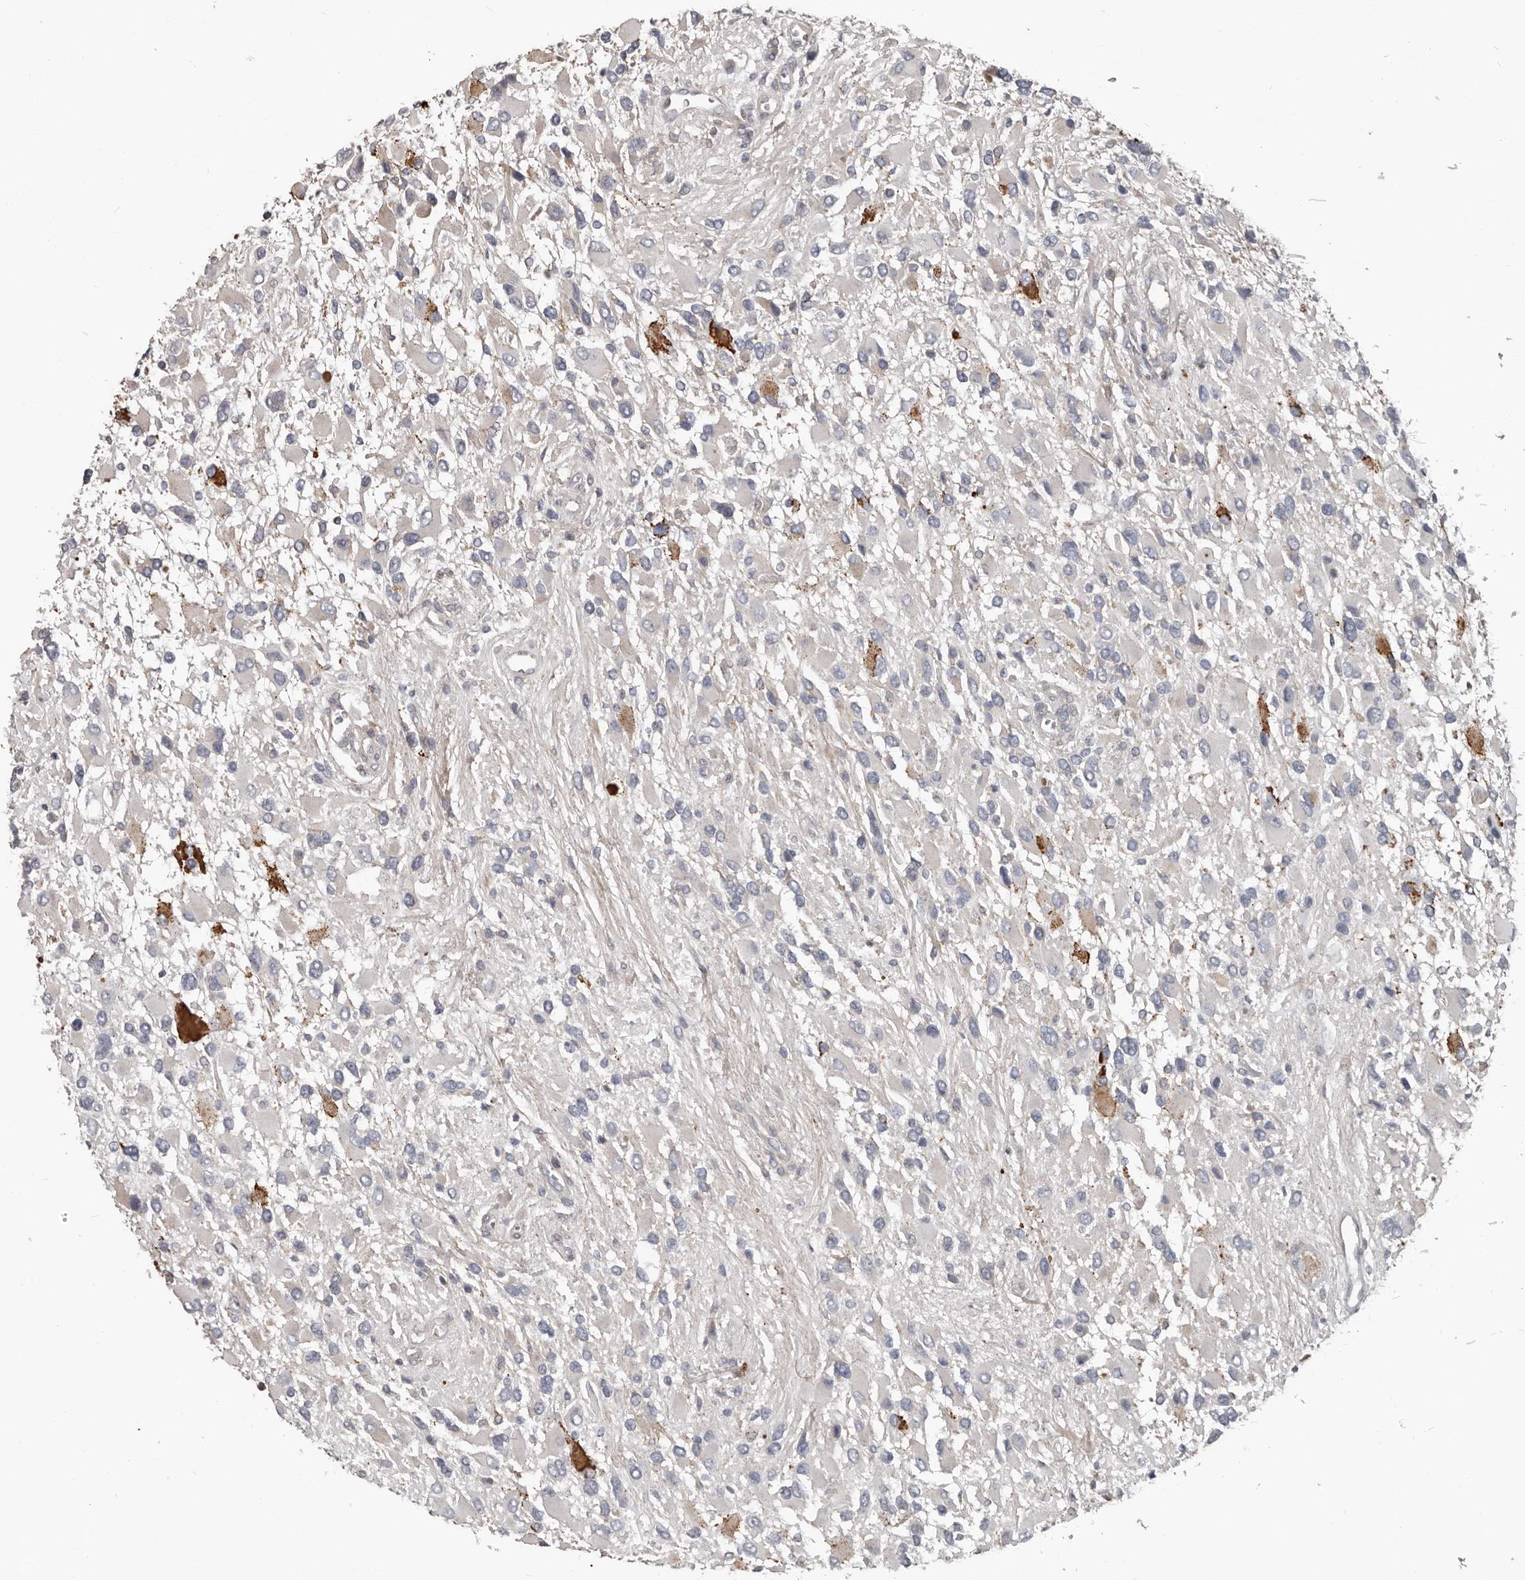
{"staining": {"intensity": "negative", "quantity": "none", "location": "none"}, "tissue": "glioma", "cell_type": "Tumor cells", "image_type": "cancer", "snomed": [{"axis": "morphology", "description": "Glioma, malignant, High grade"}, {"axis": "topography", "description": "Brain"}], "caption": "DAB (3,3'-diaminobenzidine) immunohistochemical staining of malignant glioma (high-grade) shows no significant expression in tumor cells.", "gene": "CA6", "patient": {"sex": "male", "age": 53}}